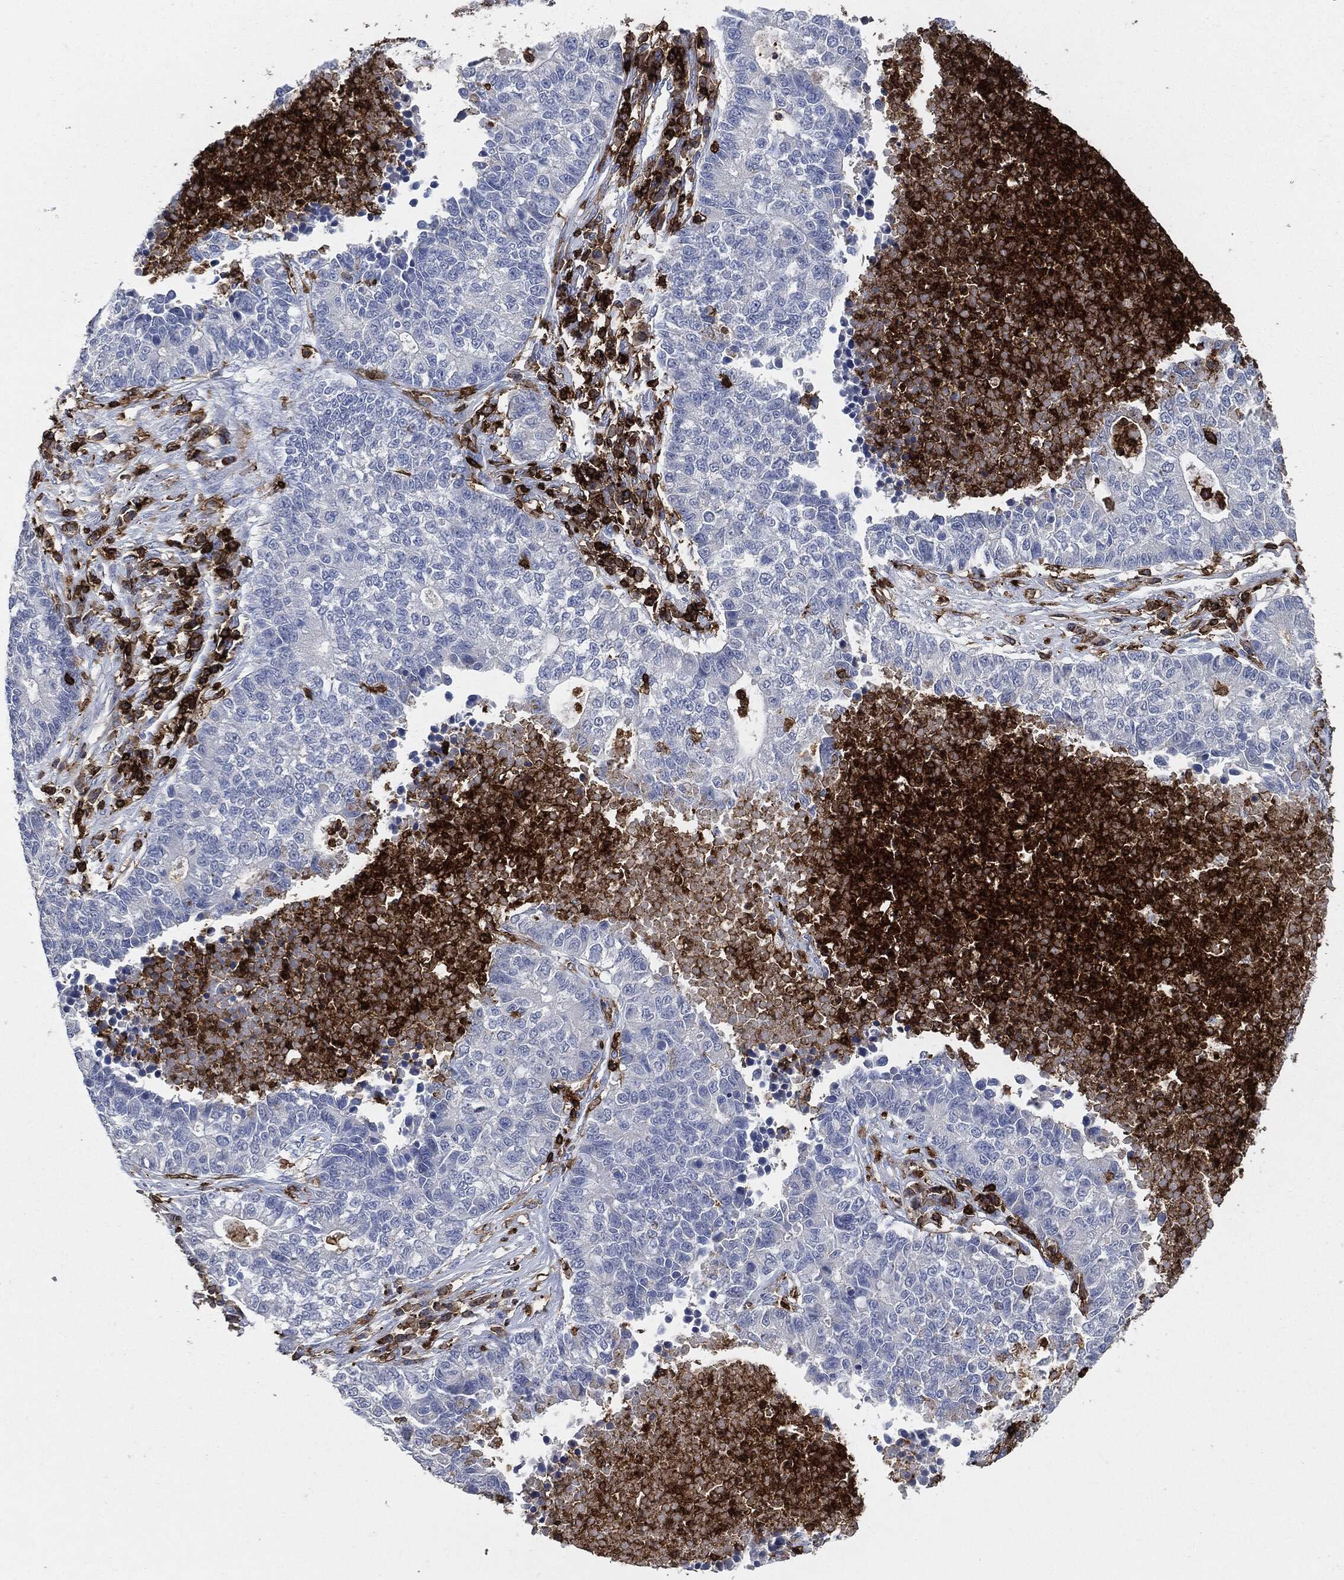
{"staining": {"intensity": "negative", "quantity": "none", "location": "none"}, "tissue": "lung cancer", "cell_type": "Tumor cells", "image_type": "cancer", "snomed": [{"axis": "morphology", "description": "Adenocarcinoma, NOS"}, {"axis": "topography", "description": "Lung"}], "caption": "Human lung cancer stained for a protein using immunohistochemistry shows no positivity in tumor cells.", "gene": "PTPRC", "patient": {"sex": "male", "age": 57}}